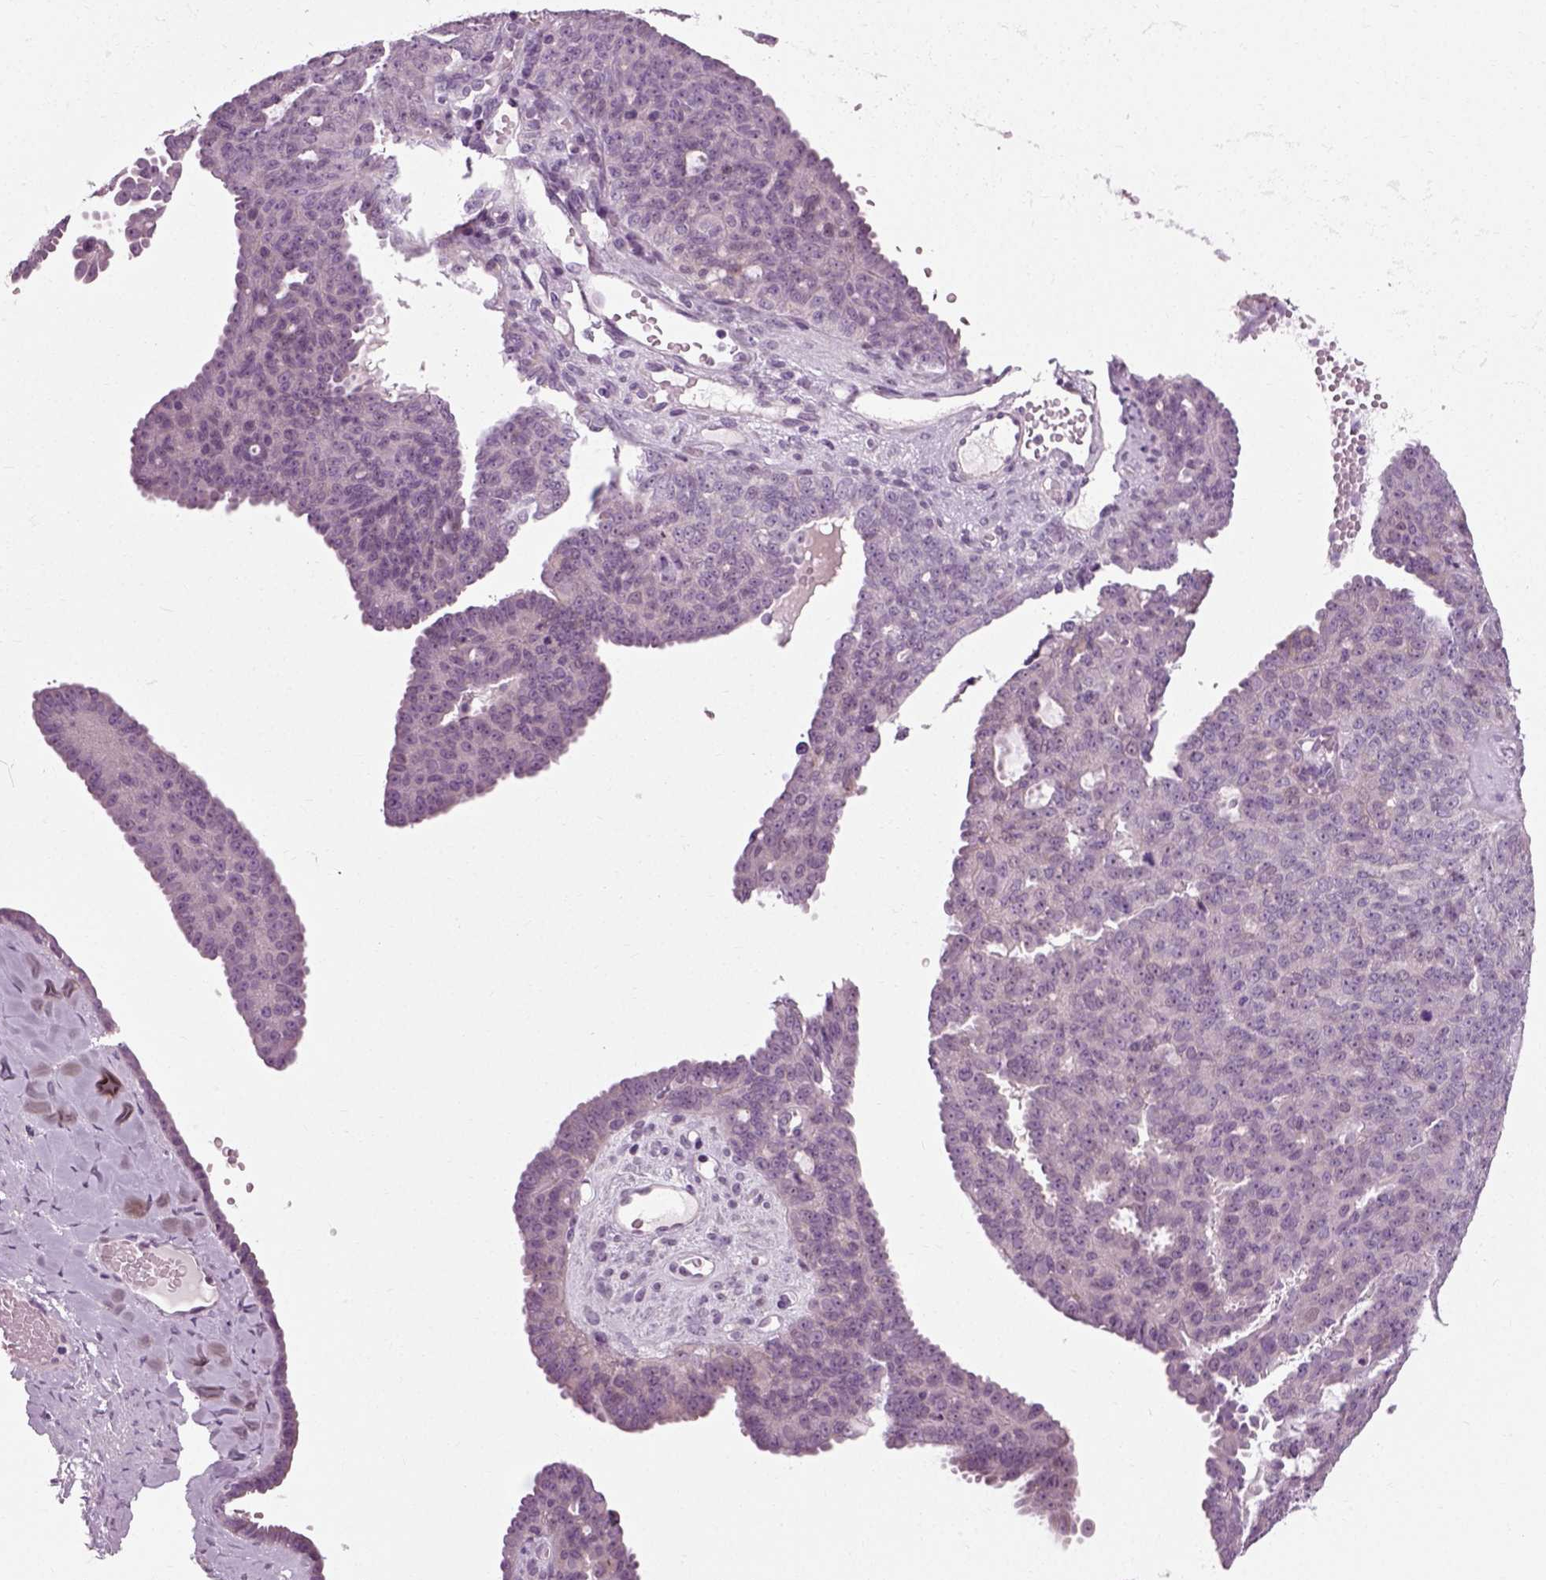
{"staining": {"intensity": "negative", "quantity": "none", "location": "none"}, "tissue": "ovarian cancer", "cell_type": "Tumor cells", "image_type": "cancer", "snomed": [{"axis": "morphology", "description": "Cystadenocarcinoma, serous, NOS"}, {"axis": "topography", "description": "Ovary"}], "caption": "Histopathology image shows no significant protein staining in tumor cells of ovarian cancer (serous cystadenocarcinoma).", "gene": "SCG5", "patient": {"sex": "female", "age": 71}}